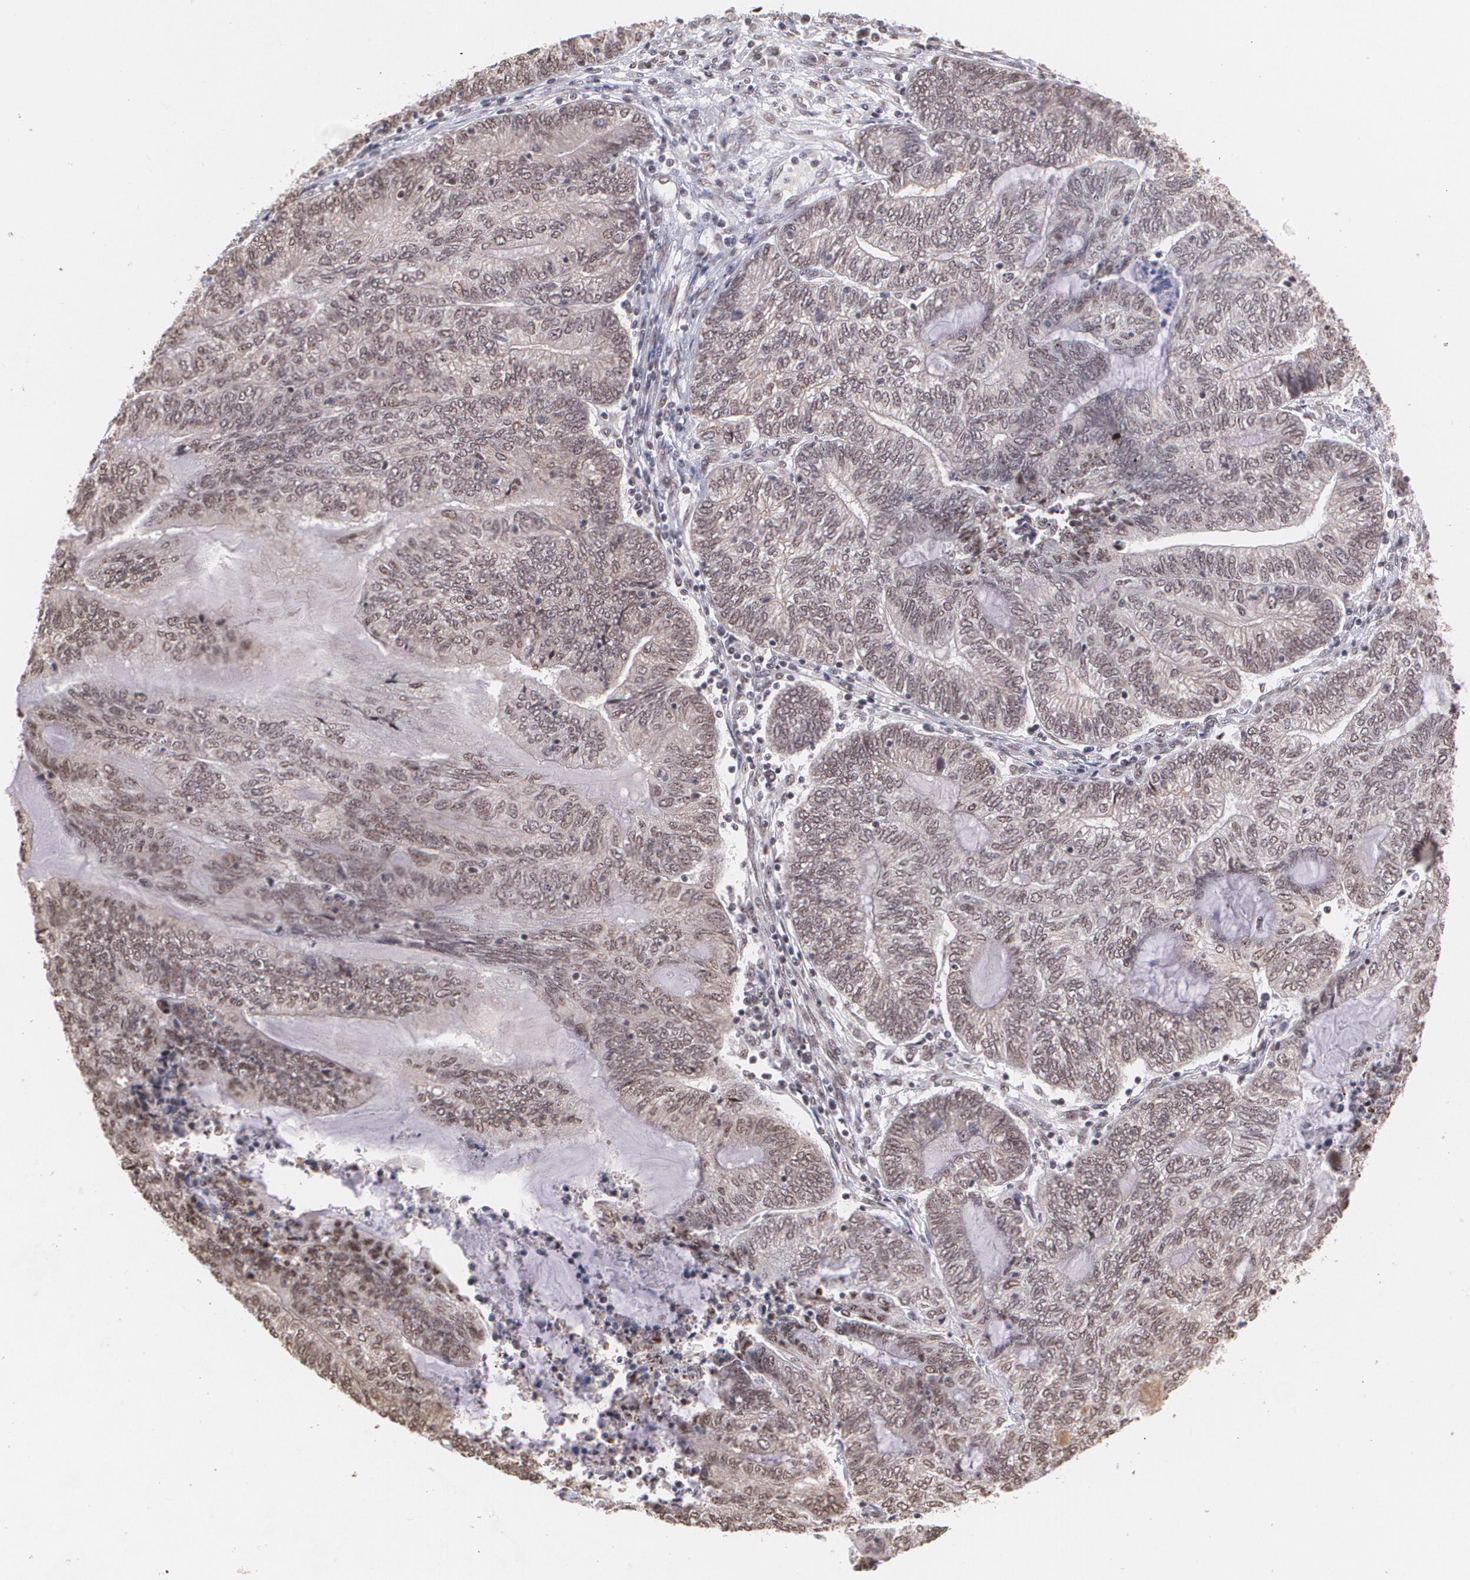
{"staining": {"intensity": "weak", "quantity": ">75%", "location": "cytoplasmic/membranous,nuclear"}, "tissue": "endometrial cancer", "cell_type": "Tumor cells", "image_type": "cancer", "snomed": [{"axis": "morphology", "description": "Adenocarcinoma, NOS"}, {"axis": "topography", "description": "Uterus"}, {"axis": "topography", "description": "Endometrium"}], "caption": "Endometrial cancer (adenocarcinoma) stained for a protein (brown) shows weak cytoplasmic/membranous and nuclear positive staining in about >75% of tumor cells.", "gene": "C6orf15", "patient": {"sex": "female", "age": 70}}